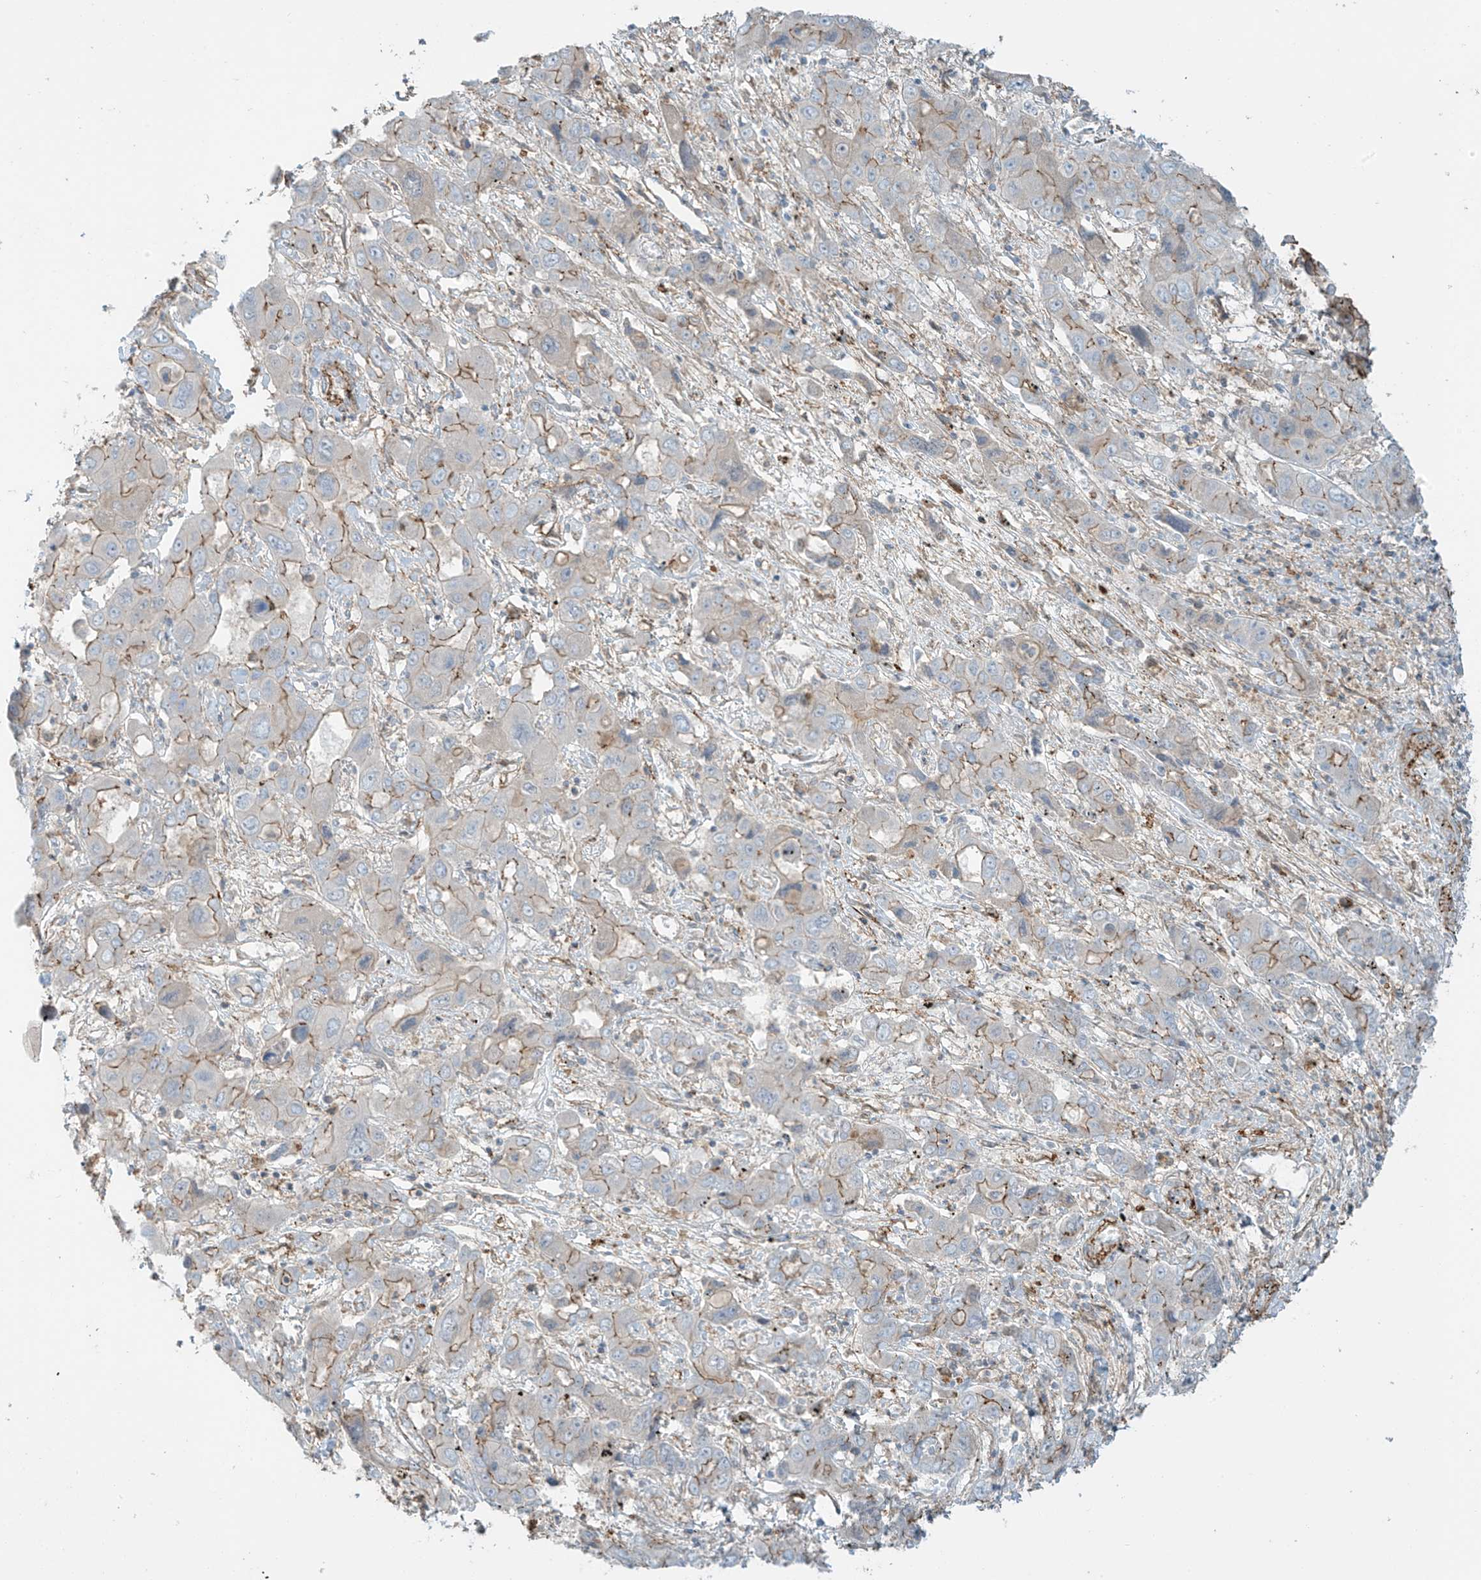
{"staining": {"intensity": "moderate", "quantity": "25%-75%", "location": "cytoplasmic/membranous"}, "tissue": "liver cancer", "cell_type": "Tumor cells", "image_type": "cancer", "snomed": [{"axis": "morphology", "description": "Cholangiocarcinoma"}, {"axis": "topography", "description": "Liver"}], "caption": "Immunohistochemical staining of liver cancer (cholangiocarcinoma) reveals medium levels of moderate cytoplasmic/membranous protein staining in about 25%-75% of tumor cells.", "gene": "SLC9A2", "patient": {"sex": "male", "age": 67}}